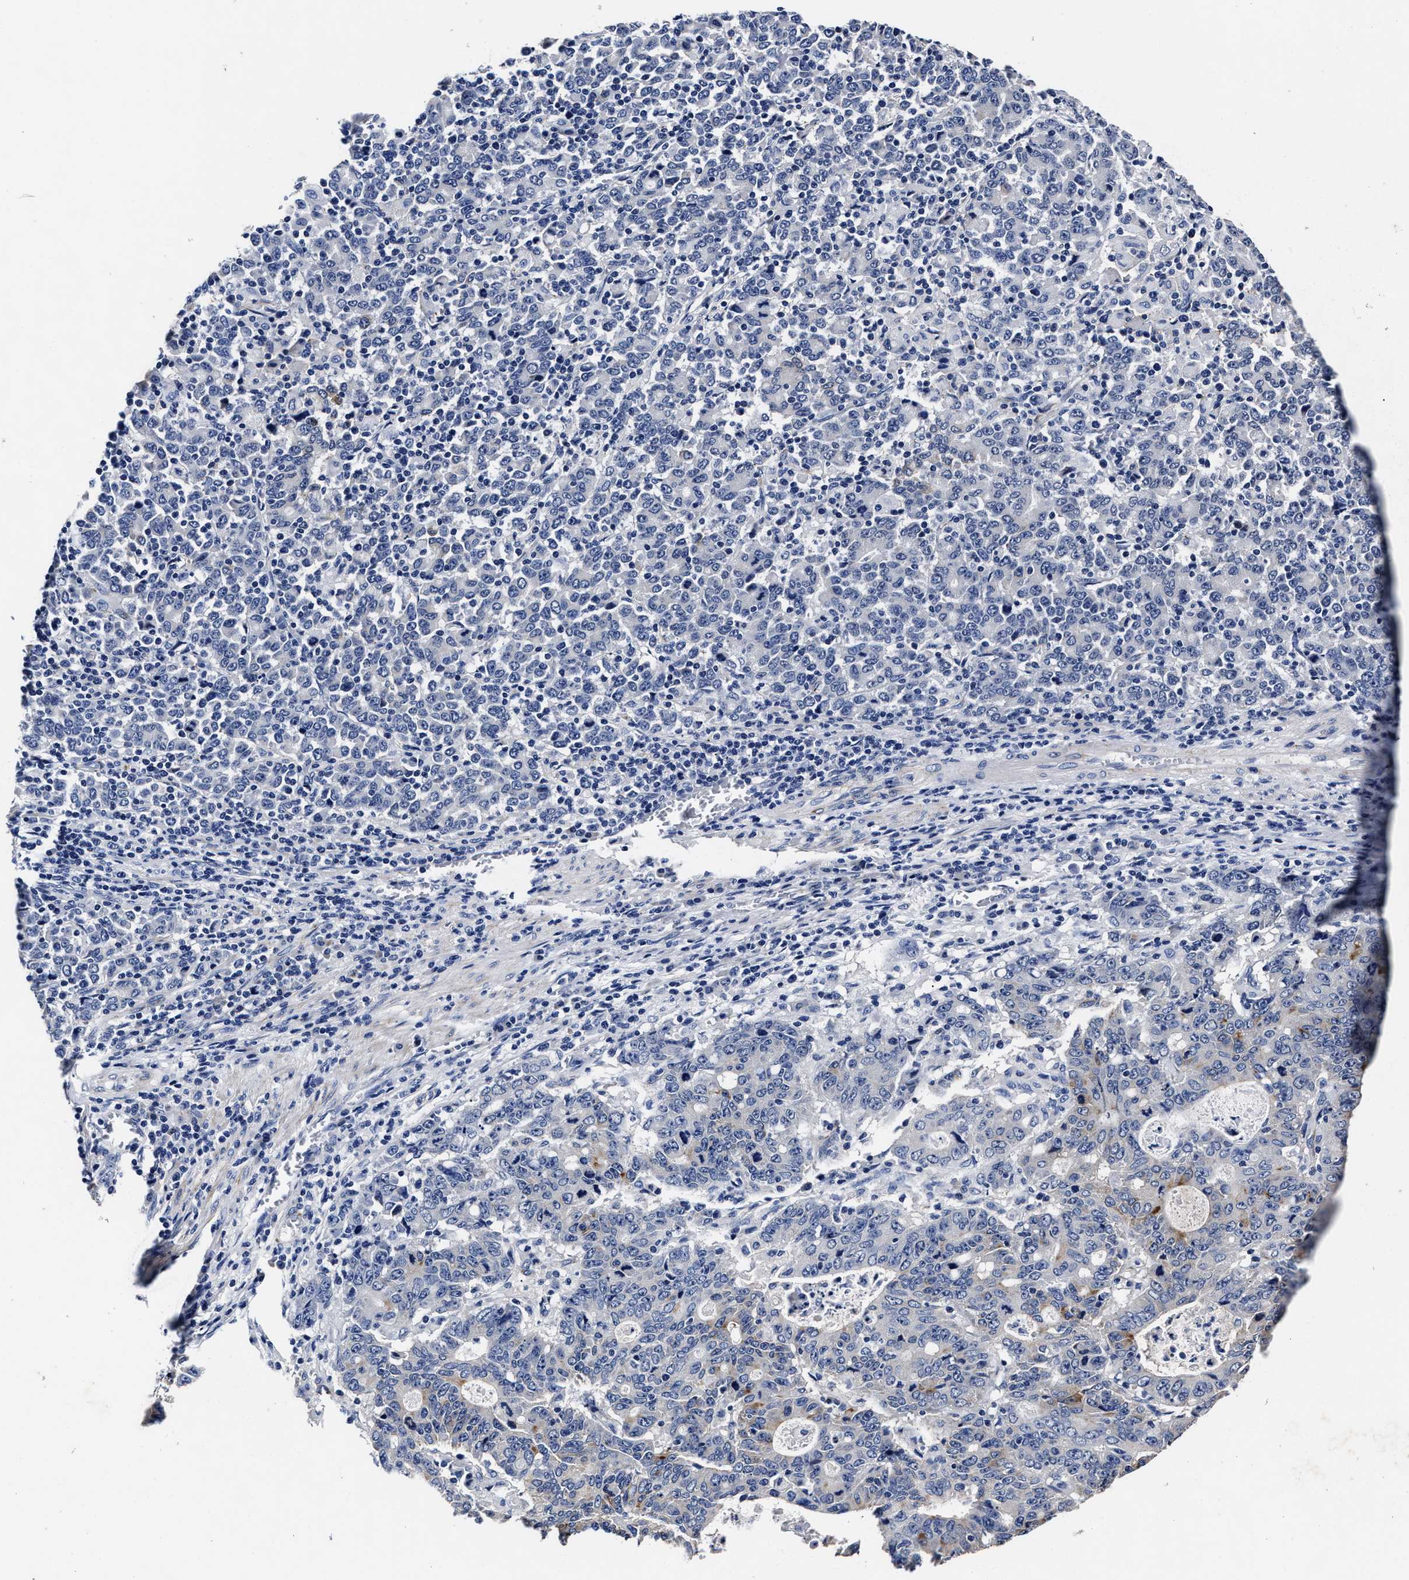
{"staining": {"intensity": "negative", "quantity": "none", "location": "none"}, "tissue": "stomach cancer", "cell_type": "Tumor cells", "image_type": "cancer", "snomed": [{"axis": "morphology", "description": "Adenocarcinoma, NOS"}, {"axis": "topography", "description": "Stomach, upper"}], "caption": "Immunohistochemistry micrograph of stomach cancer stained for a protein (brown), which reveals no positivity in tumor cells. The staining is performed using DAB brown chromogen with nuclei counter-stained in using hematoxylin.", "gene": "OLFML2A", "patient": {"sex": "male", "age": 69}}